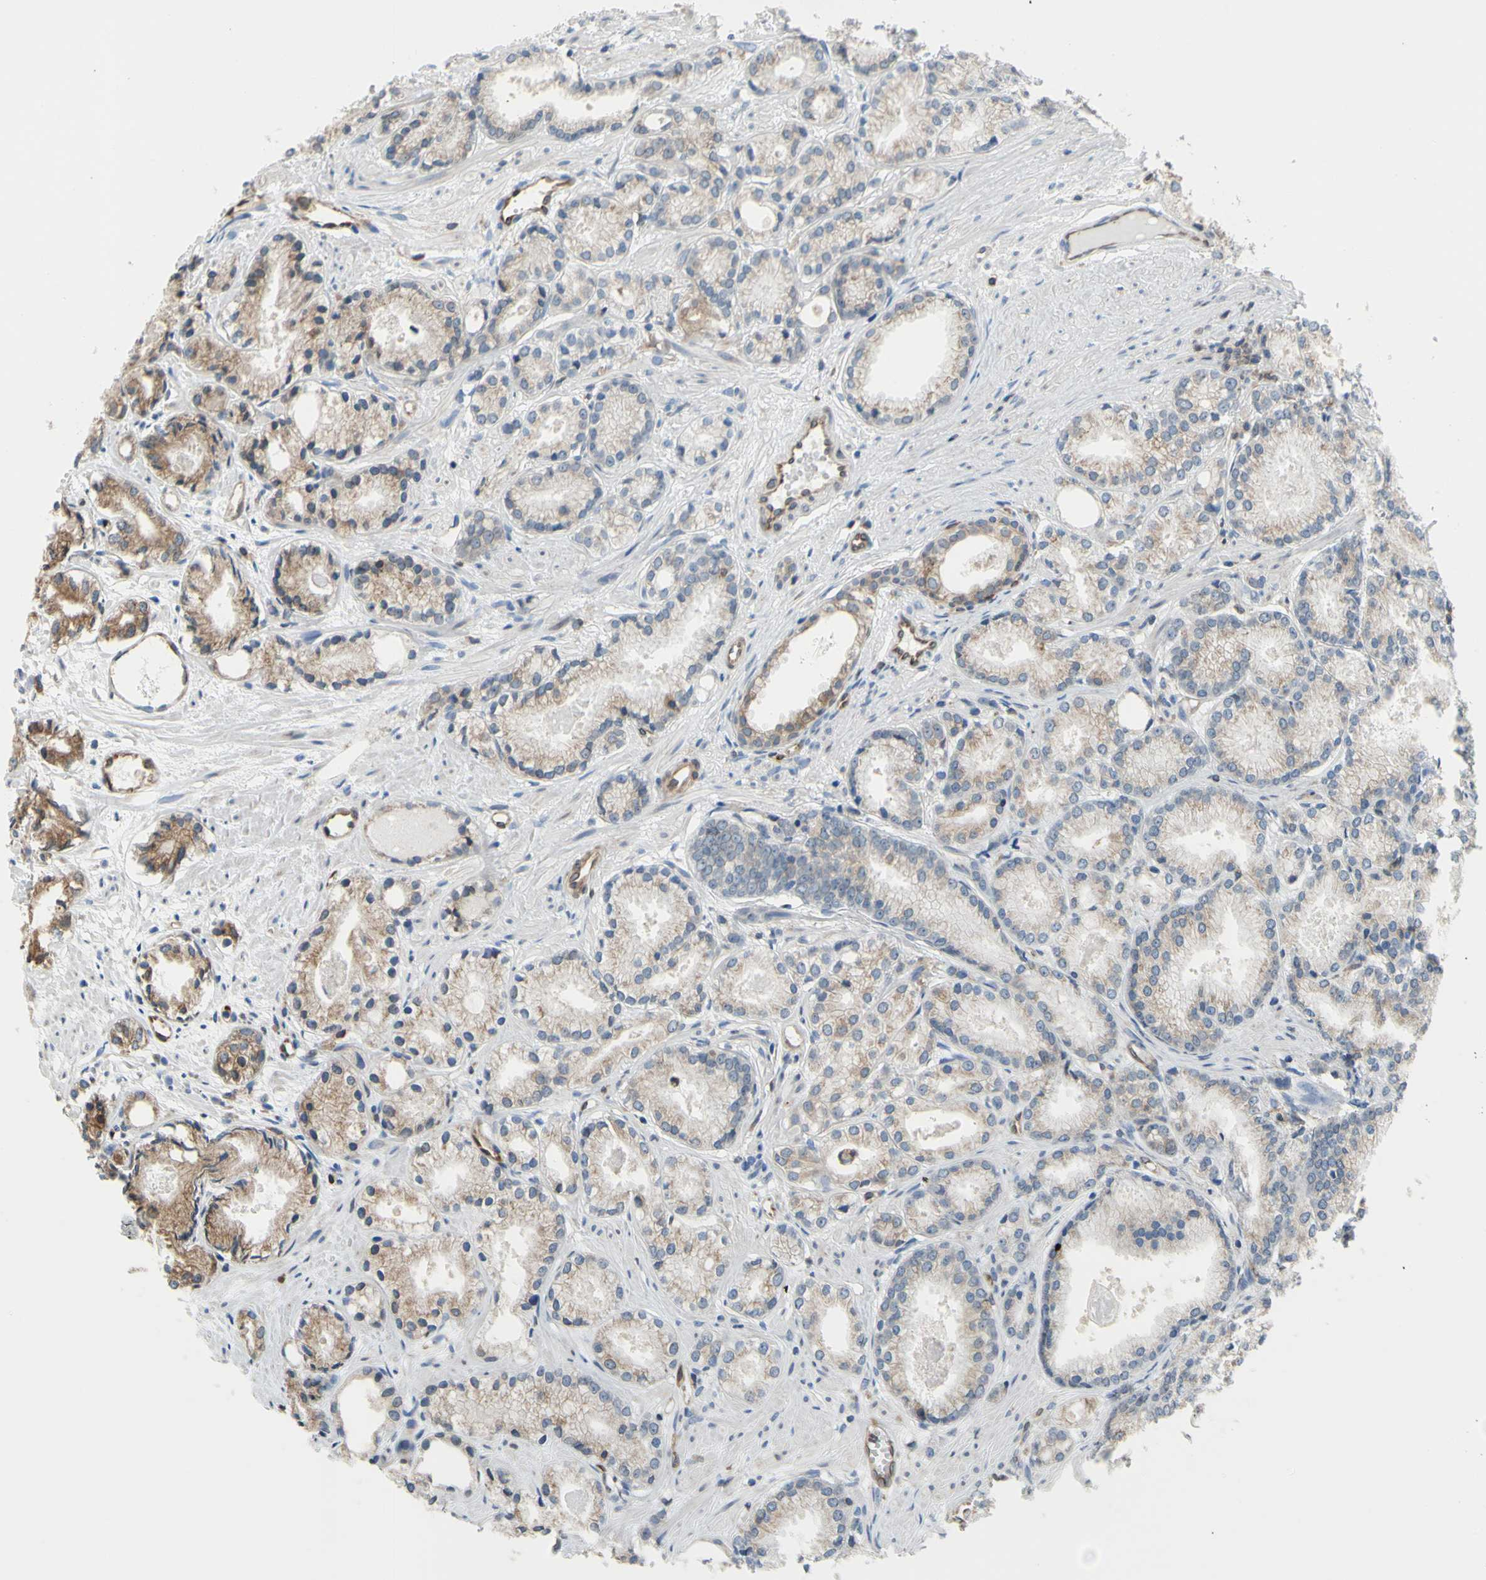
{"staining": {"intensity": "moderate", "quantity": "25%-75%", "location": "cytoplasmic/membranous"}, "tissue": "prostate cancer", "cell_type": "Tumor cells", "image_type": "cancer", "snomed": [{"axis": "morphology", "description": "Adenocarcinoma, Low grade"}, {"axis": "topography", "description": "Prostate"}], "caption": "A brown stain labels moderate cytoplasmic/membranous staining of a protein in human prostate cancer tumor cells.", "gene": "MGST2", "patient": {"sex": "male", "age": 72}}